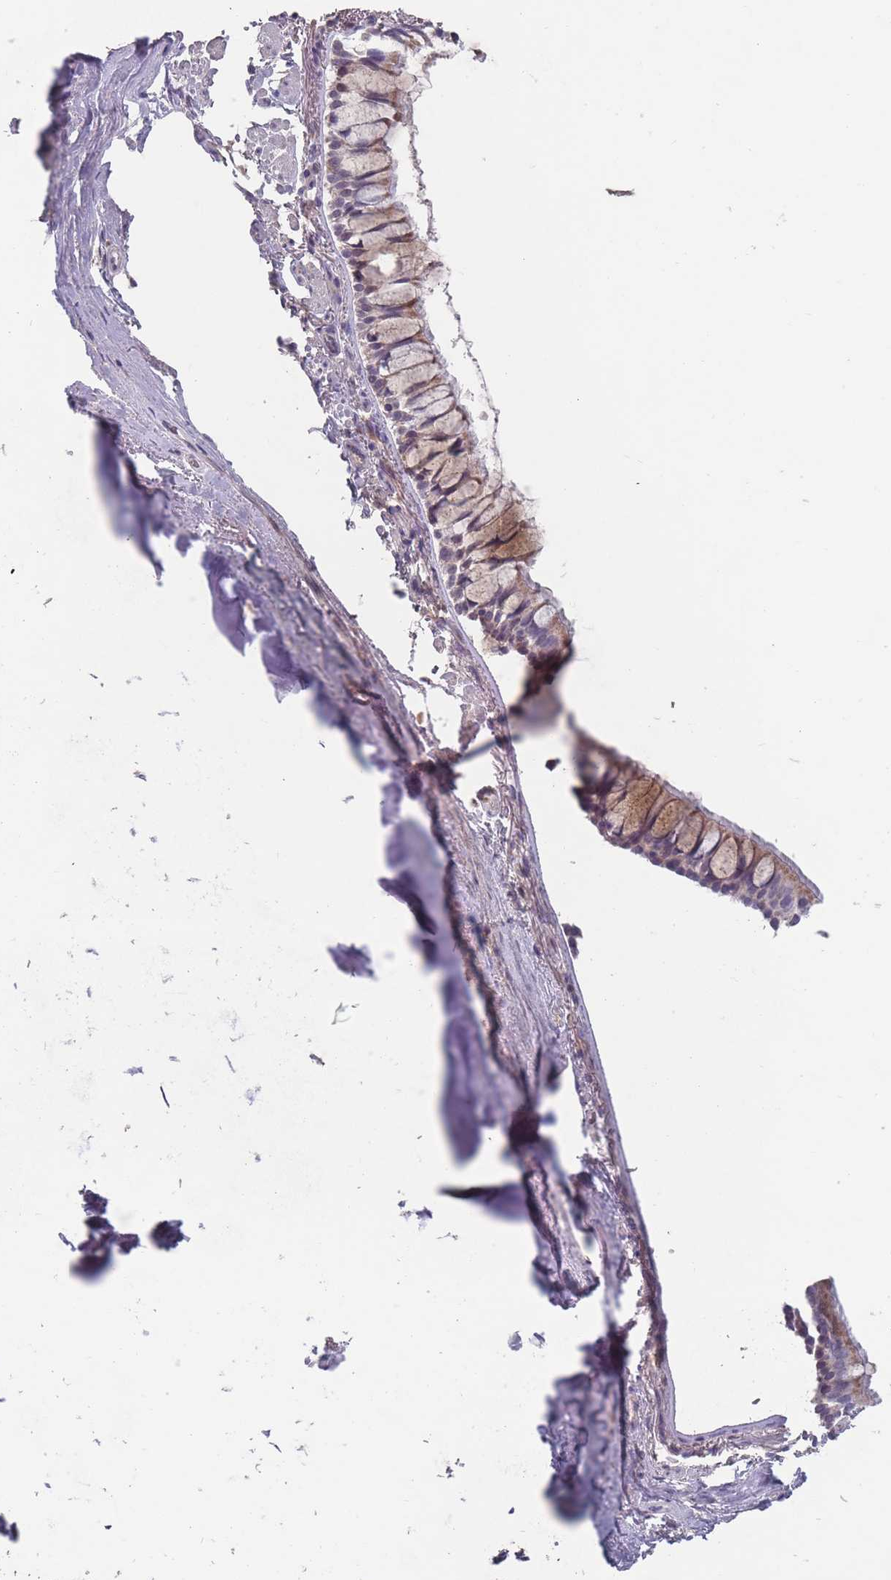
{"staining": {"intensity": "moderate", "quantity": "25%-75%", "location": "cytoplasmic/membranous,nuclear"}, "tissue": "bronchus", "cell_type": "Respiratory epithelial cells", "image_type": "normal", "snomed": [{"axis": "morphology", "description": "Normal tissue, NOS"}, {"axis": "topography", "description": "Bronchus"}], "caption": "Immunohistochemical staining of benign human bronchus shows 25%-75% levels of moderate cytoplasmic/membranous,nuclear protein expression in about 25%-75% of respiratory epithelial cells.", "gene": "PEX7", "patient": {"sex": "male", "age": 70}}